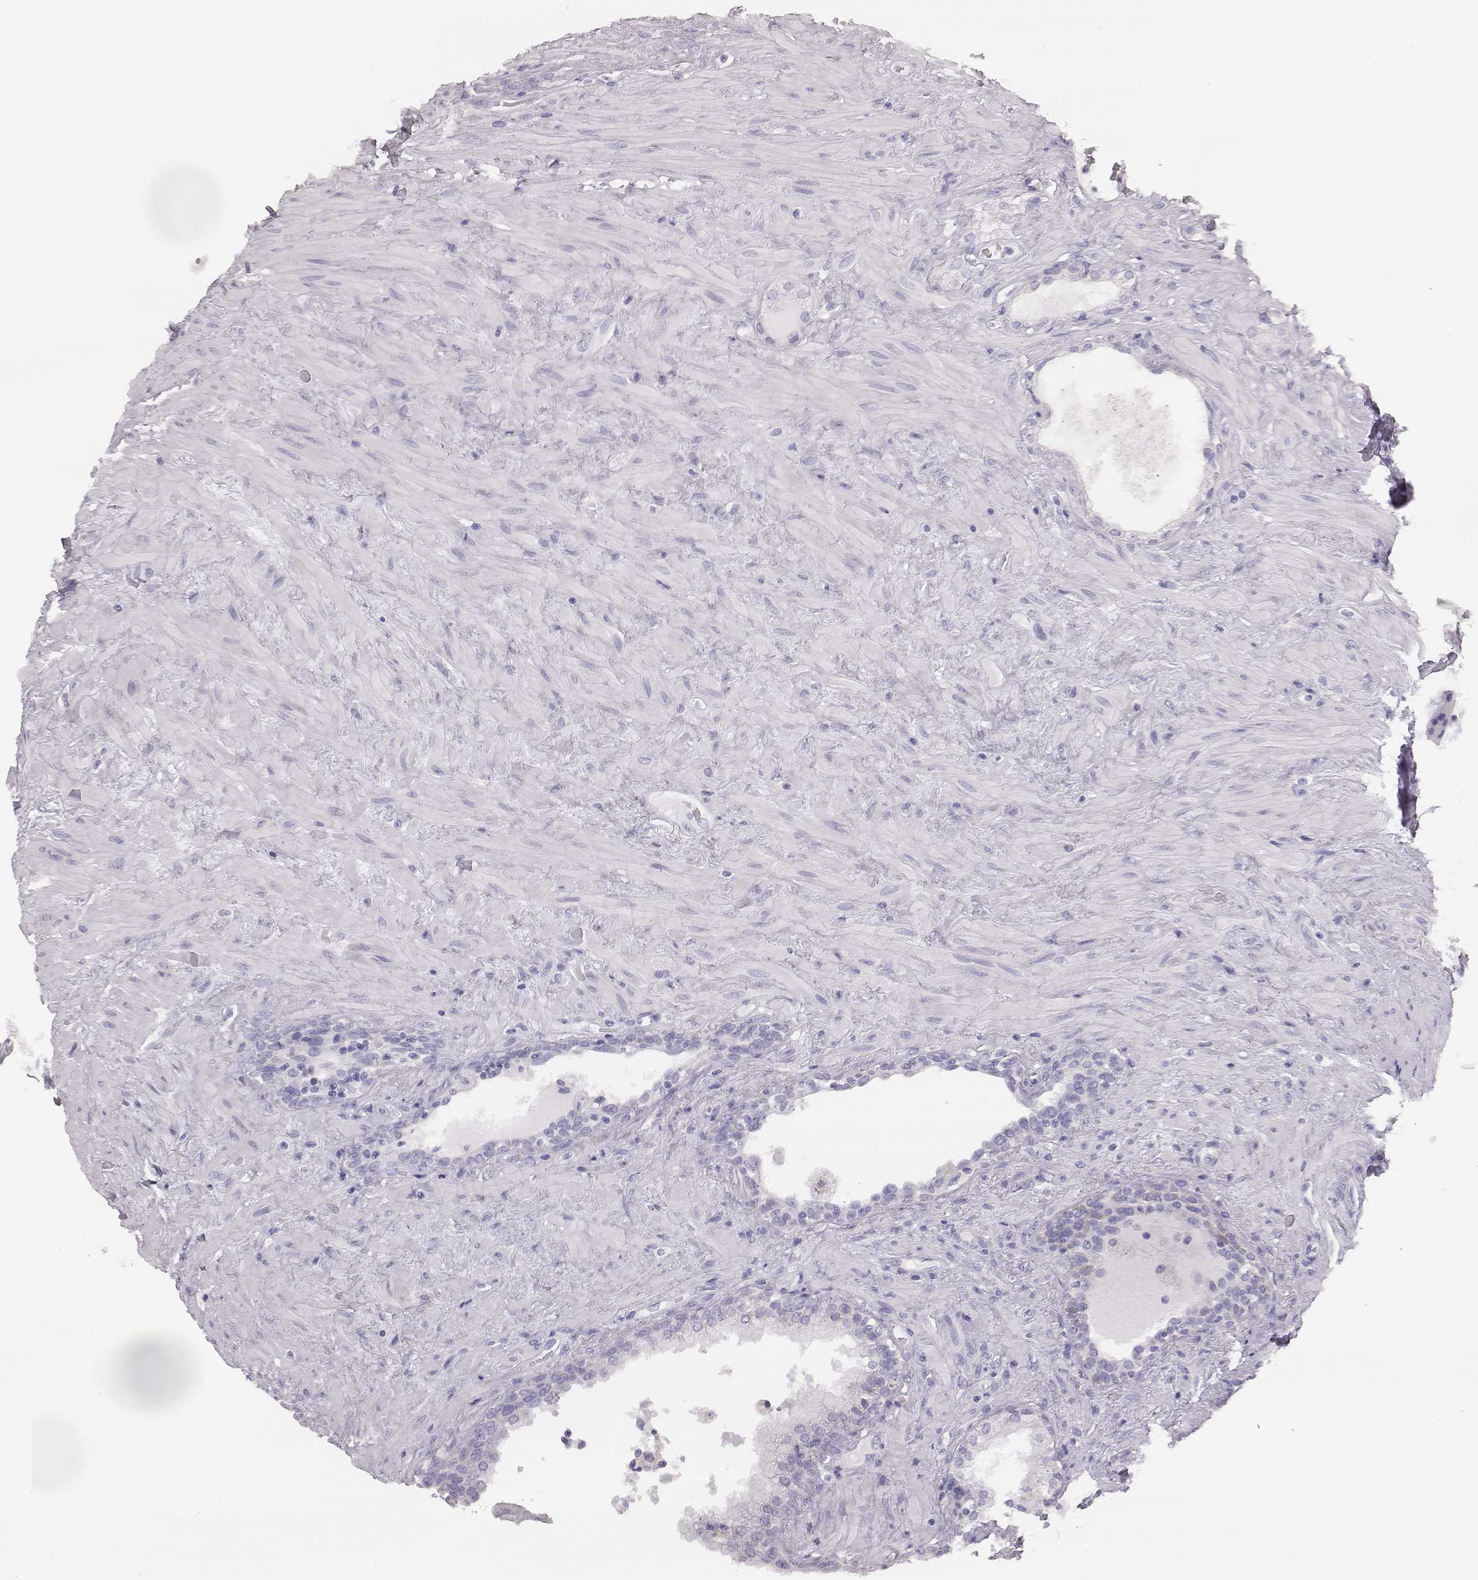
{"staining": {"intensity": "negative", "quantity": "none", "location": "none"}, "tissue": "prostate", "cell_type": "Glandular cells", "image_type": "normal", "snomed": [{"axis": "morphology", "description": "Normal tissue, NOS"}, {"axis": "topography", "description": "Prostate"}], "caption": "High power microscopy micrograph of an immunohistochemistry (IHC) micrograph of benign prostate, revealing no significant expression in glandular cells.", "gene": "ENSG00000290147", "patient": {"sex": "male", "age": 63}}